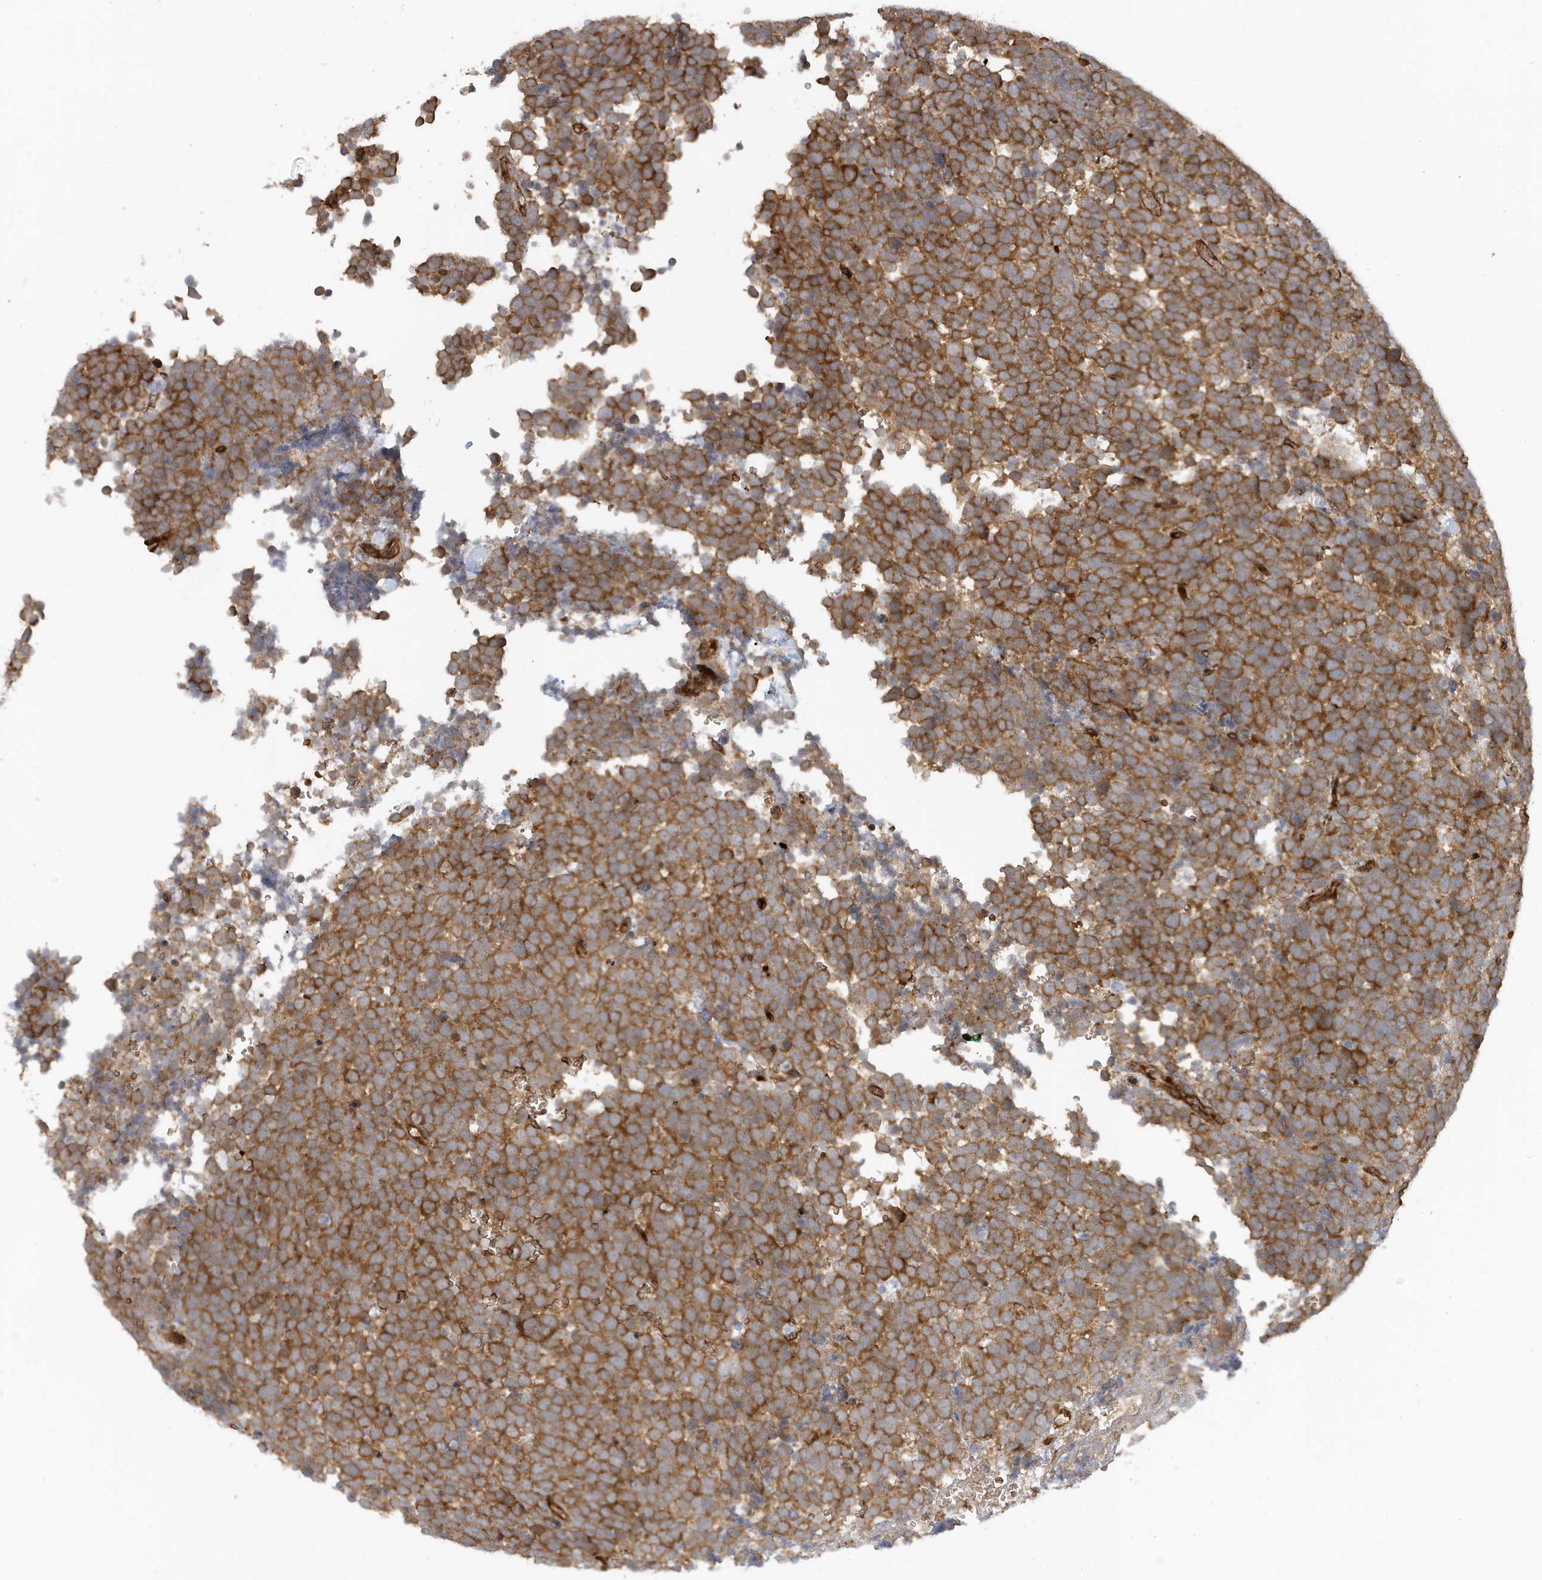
{"staining": {"intensity": "moderate", "quantity": ">75%", "location": "cytoplasmic/membranous"}, "tissue": "urothelial cancer", "cell_type": "Tumor cells", "image_type": "cancer", "snomed": [{"axis": "morphology", "description": "Urothelial carcinoma, High grade"}, {"axis": "topography", "description": "Urinary bladder"}], "caption": "Human high-grade urothelial carcinoma stained for a protein (brown) reveals moderate cytoplasmic/membranous positive positivity in approximately >75% of tumor cells.", "gene": "FYCO1", "patient": {"sex": "female", "age": 82}}